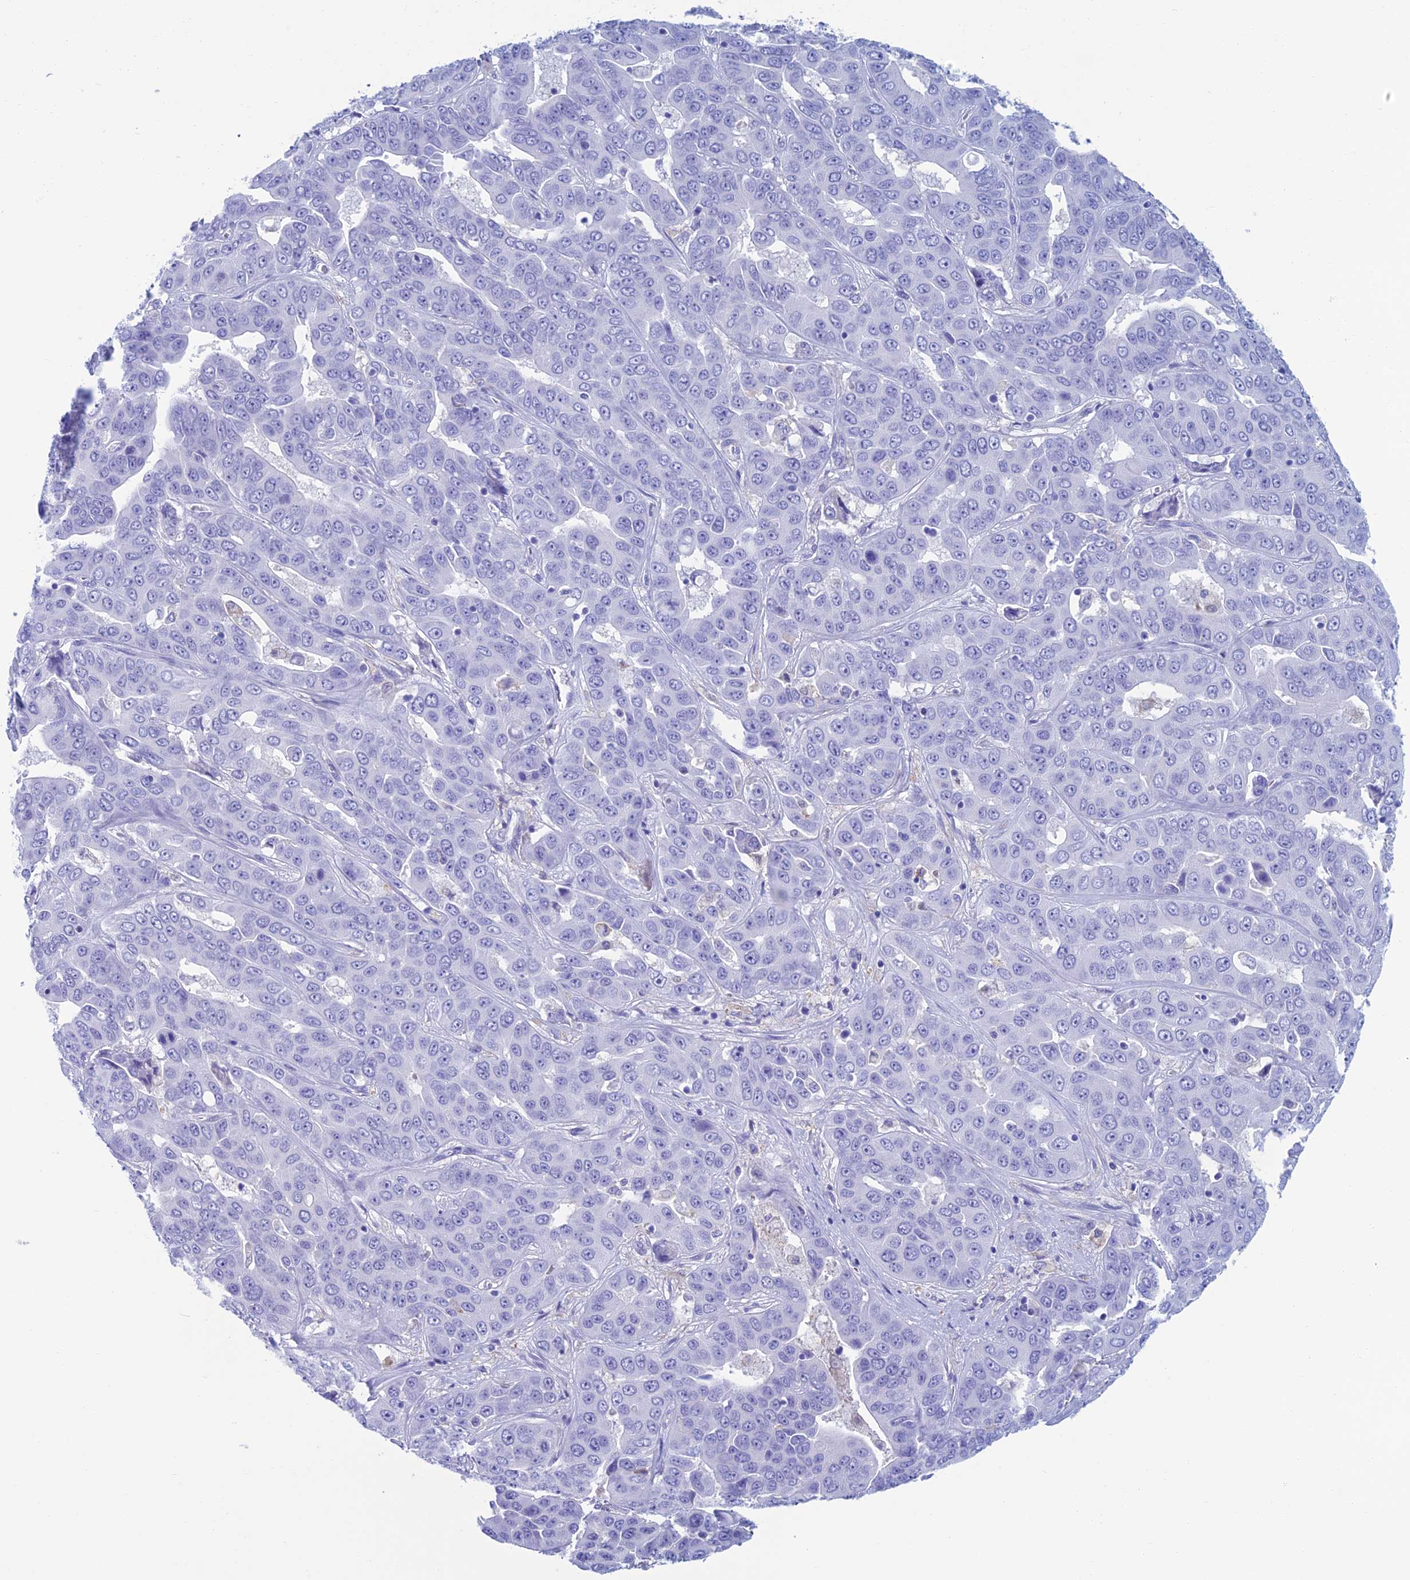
{"staining": {"intensity": "negative", "quantity": "none", "location": "none"}, "tissue": "liver cancer", "cell_type": "Tumor cells", "image_type": "cancer", "snomed": [{"axis": "morphology", "description": "Cholangiocarcinoma"}, {"axis": "topography", "description": "Liver"}], "caption": "An immunohistochemistry image of liver cancer is shown. There is no staining in tumor cells of liver cancer.", "gene": "KCNK17", "patient": {"sex": "female", "age": 52}}